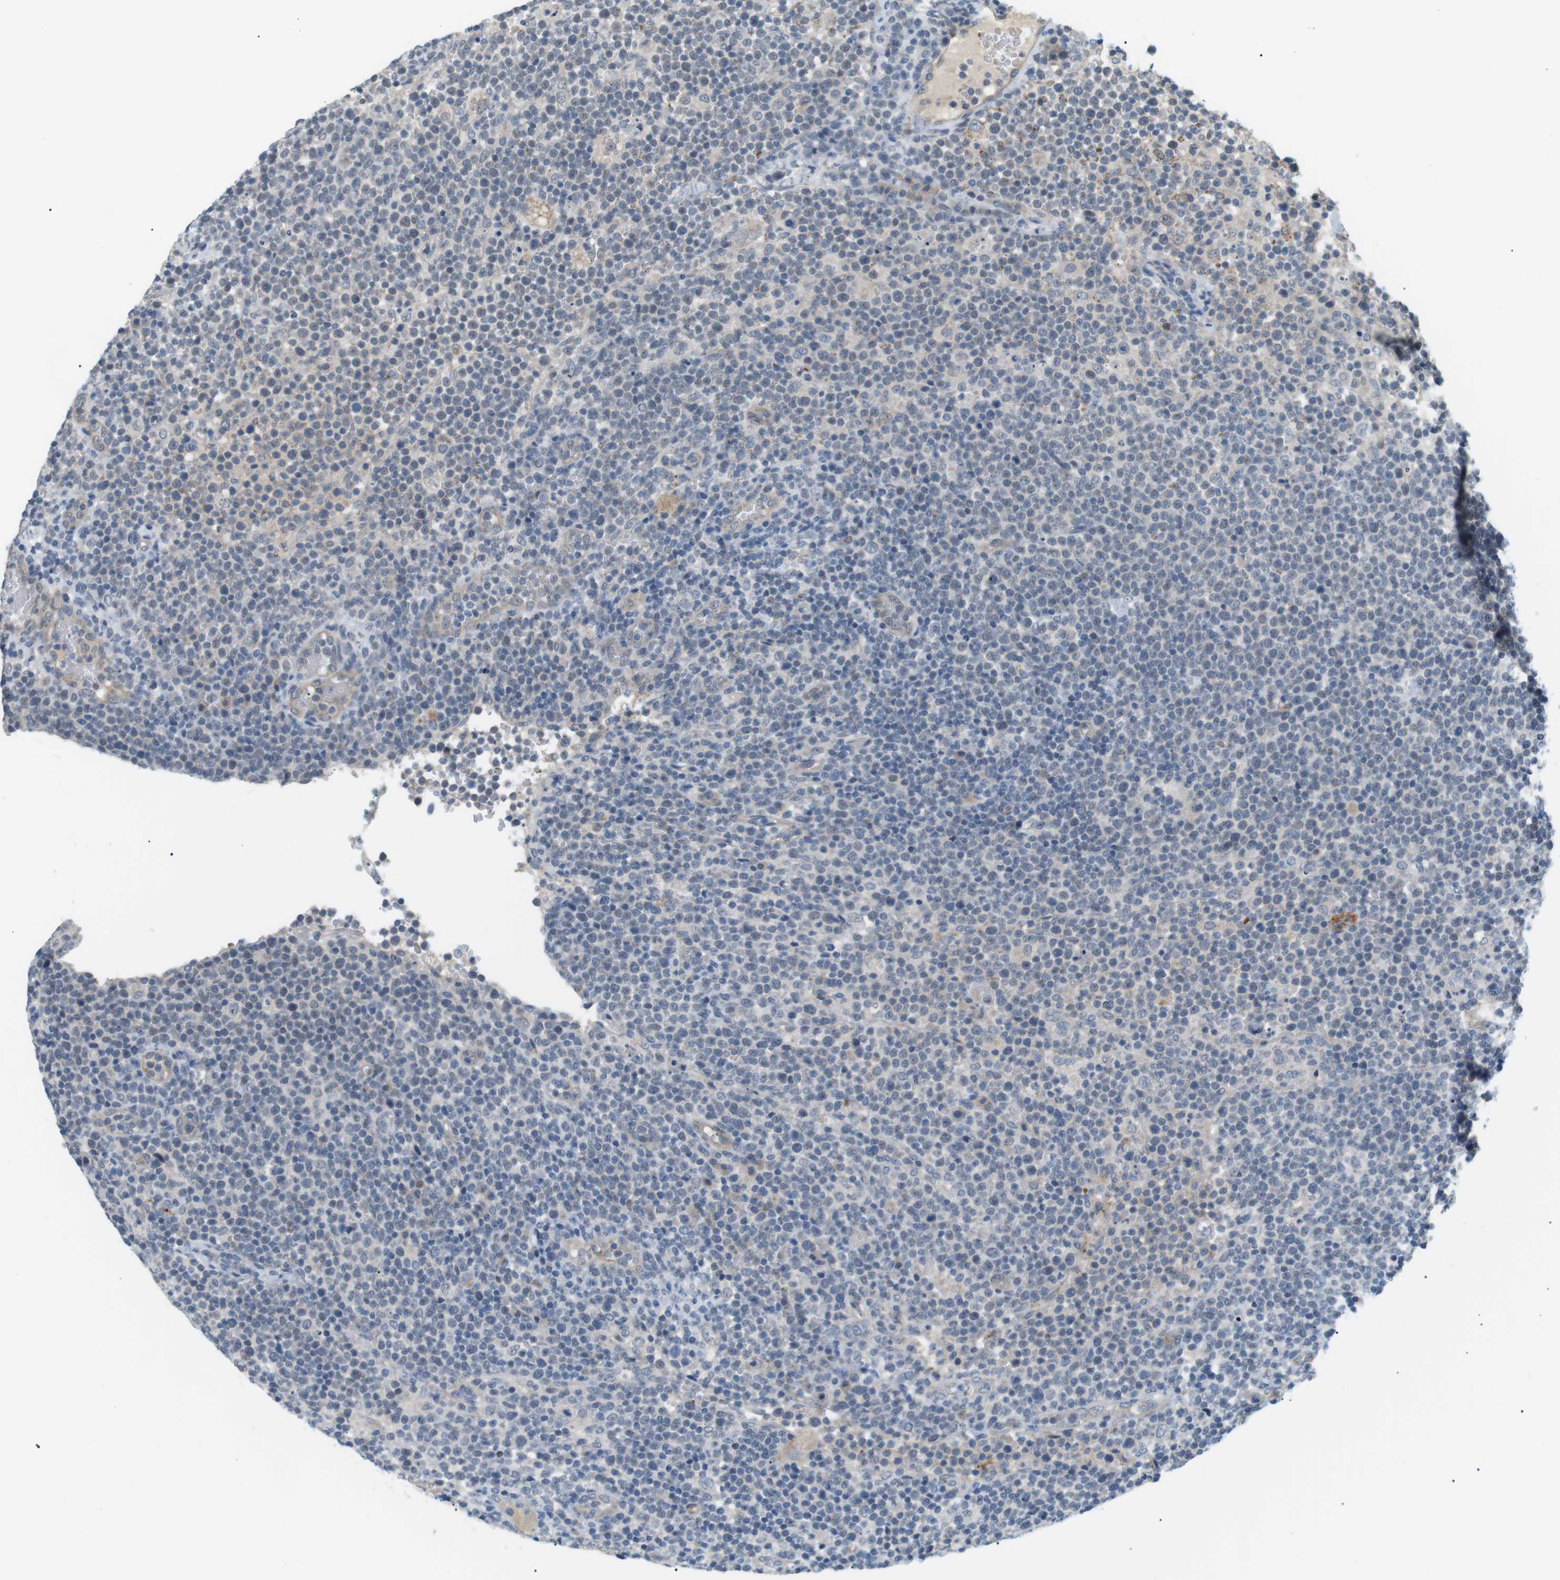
{"staining": {"intensity": "negative", "quantity": "none", "location": "none"}, "tissue": "lymphoma", "cell_type": "Tumor cells", "image_type": "cancer", "snomed": [{"axis": "morphology", "description": "Malignant lymphoma, non-Hodgkin's type, High grade"}, {"axis": "topography", "description": "Lymph node"}], "caption": "Lymphoma was stained to show a protein in brown. There is no significant expression in tumor cells.", "gene": "B4GALNT2", "patient": {"sex": "male", "age": 61}}